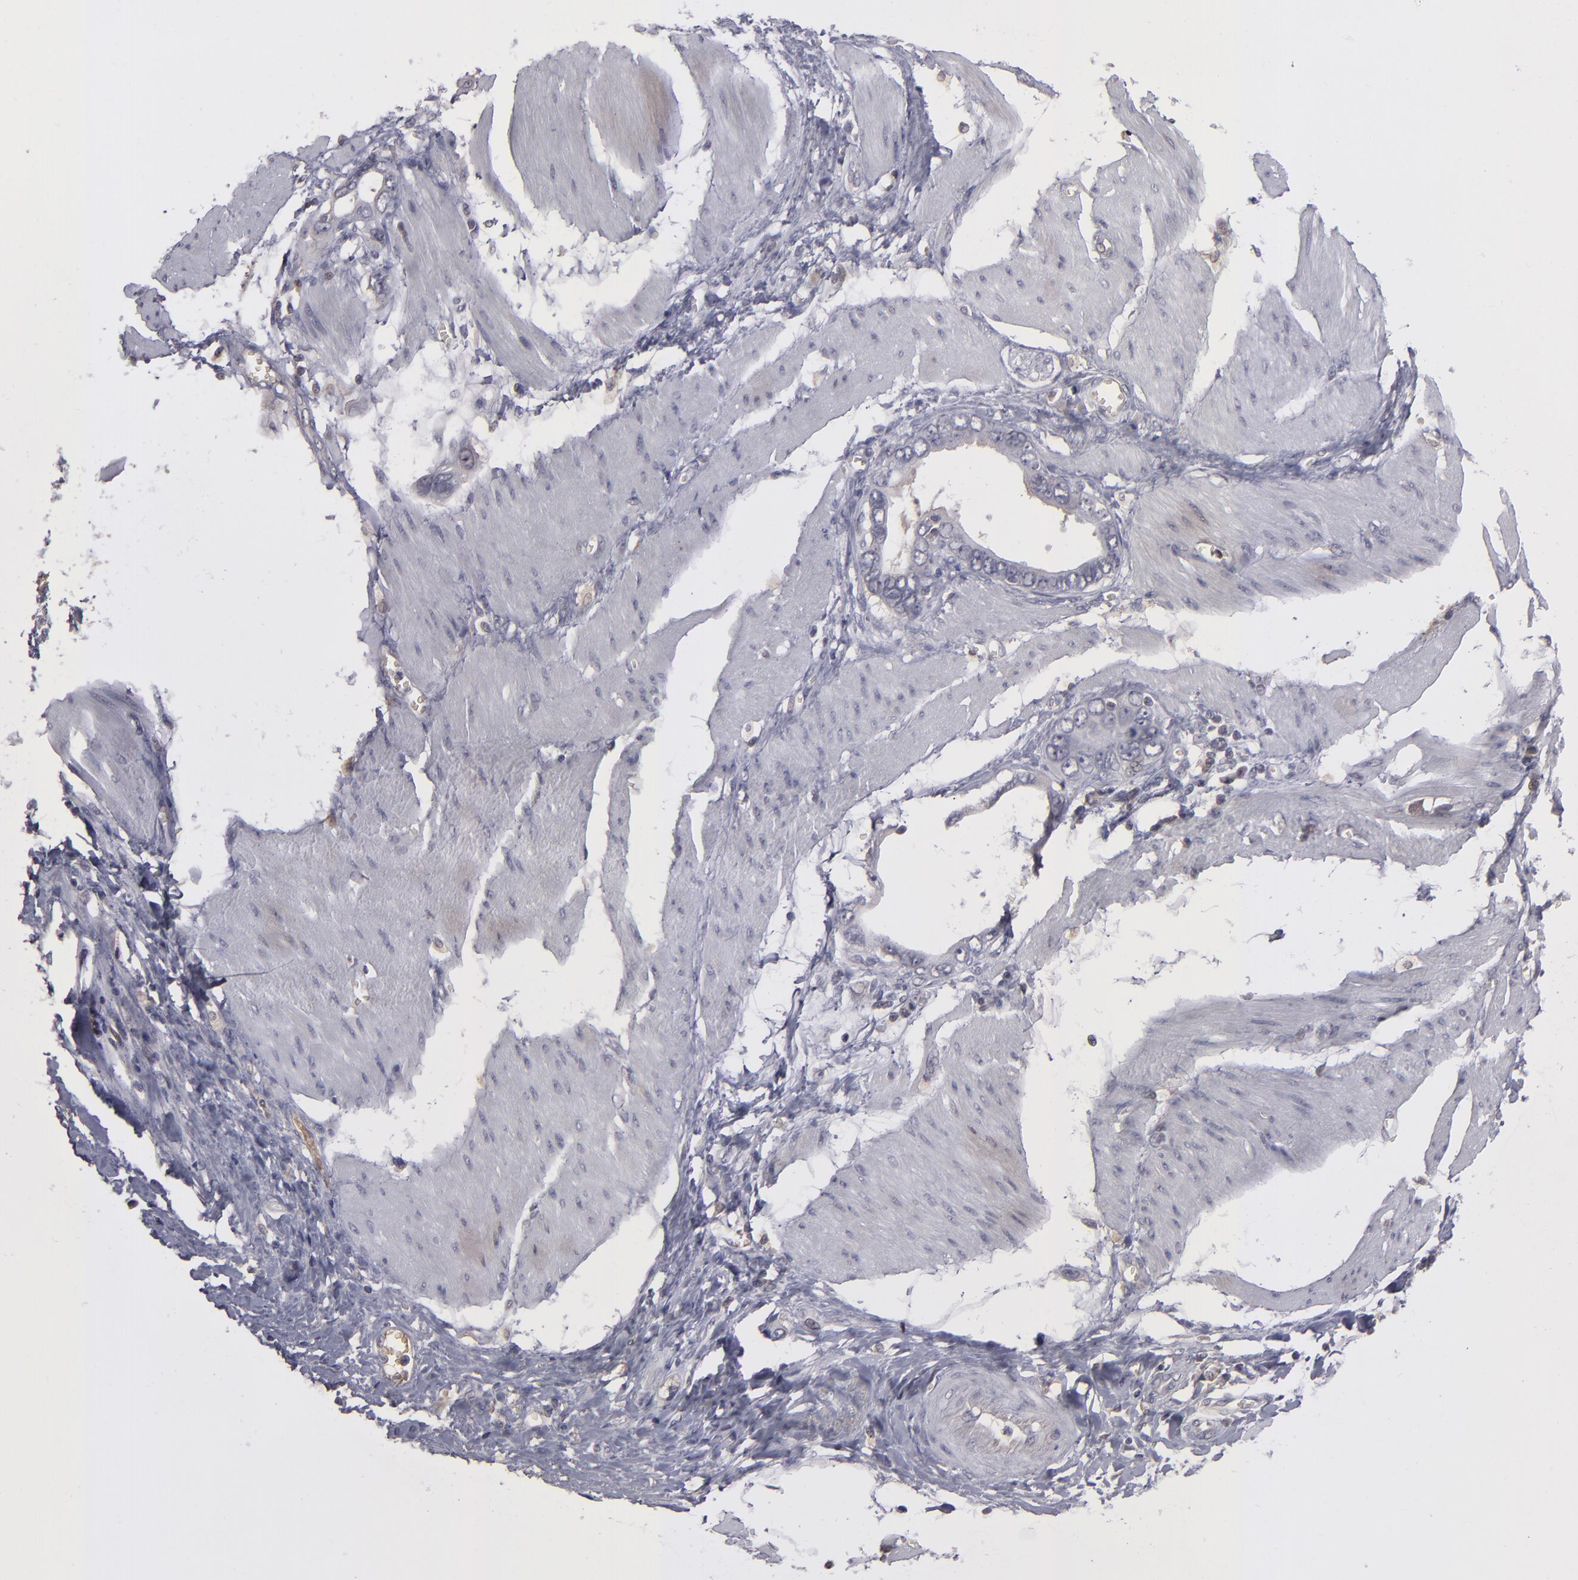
{"staining": {"intensity": "negative", "quantity": "none", "location": "none"}, "tissue": "stomach cancer", "cell_type": "Tumor cells", "image_type": "cancer", "snomed": [{"axis": "morphology", "description": "Adenocarcinoma, NOS"}, {"axis": "topography", "description": "Stomach"}], "caption": "Immunohistochemical staining of human adenocarcinoma (stomach) reveals no significant positivity in tumor cells.", "gene": "ITIH4", "patient": {"sex": "male", "age": 78}}